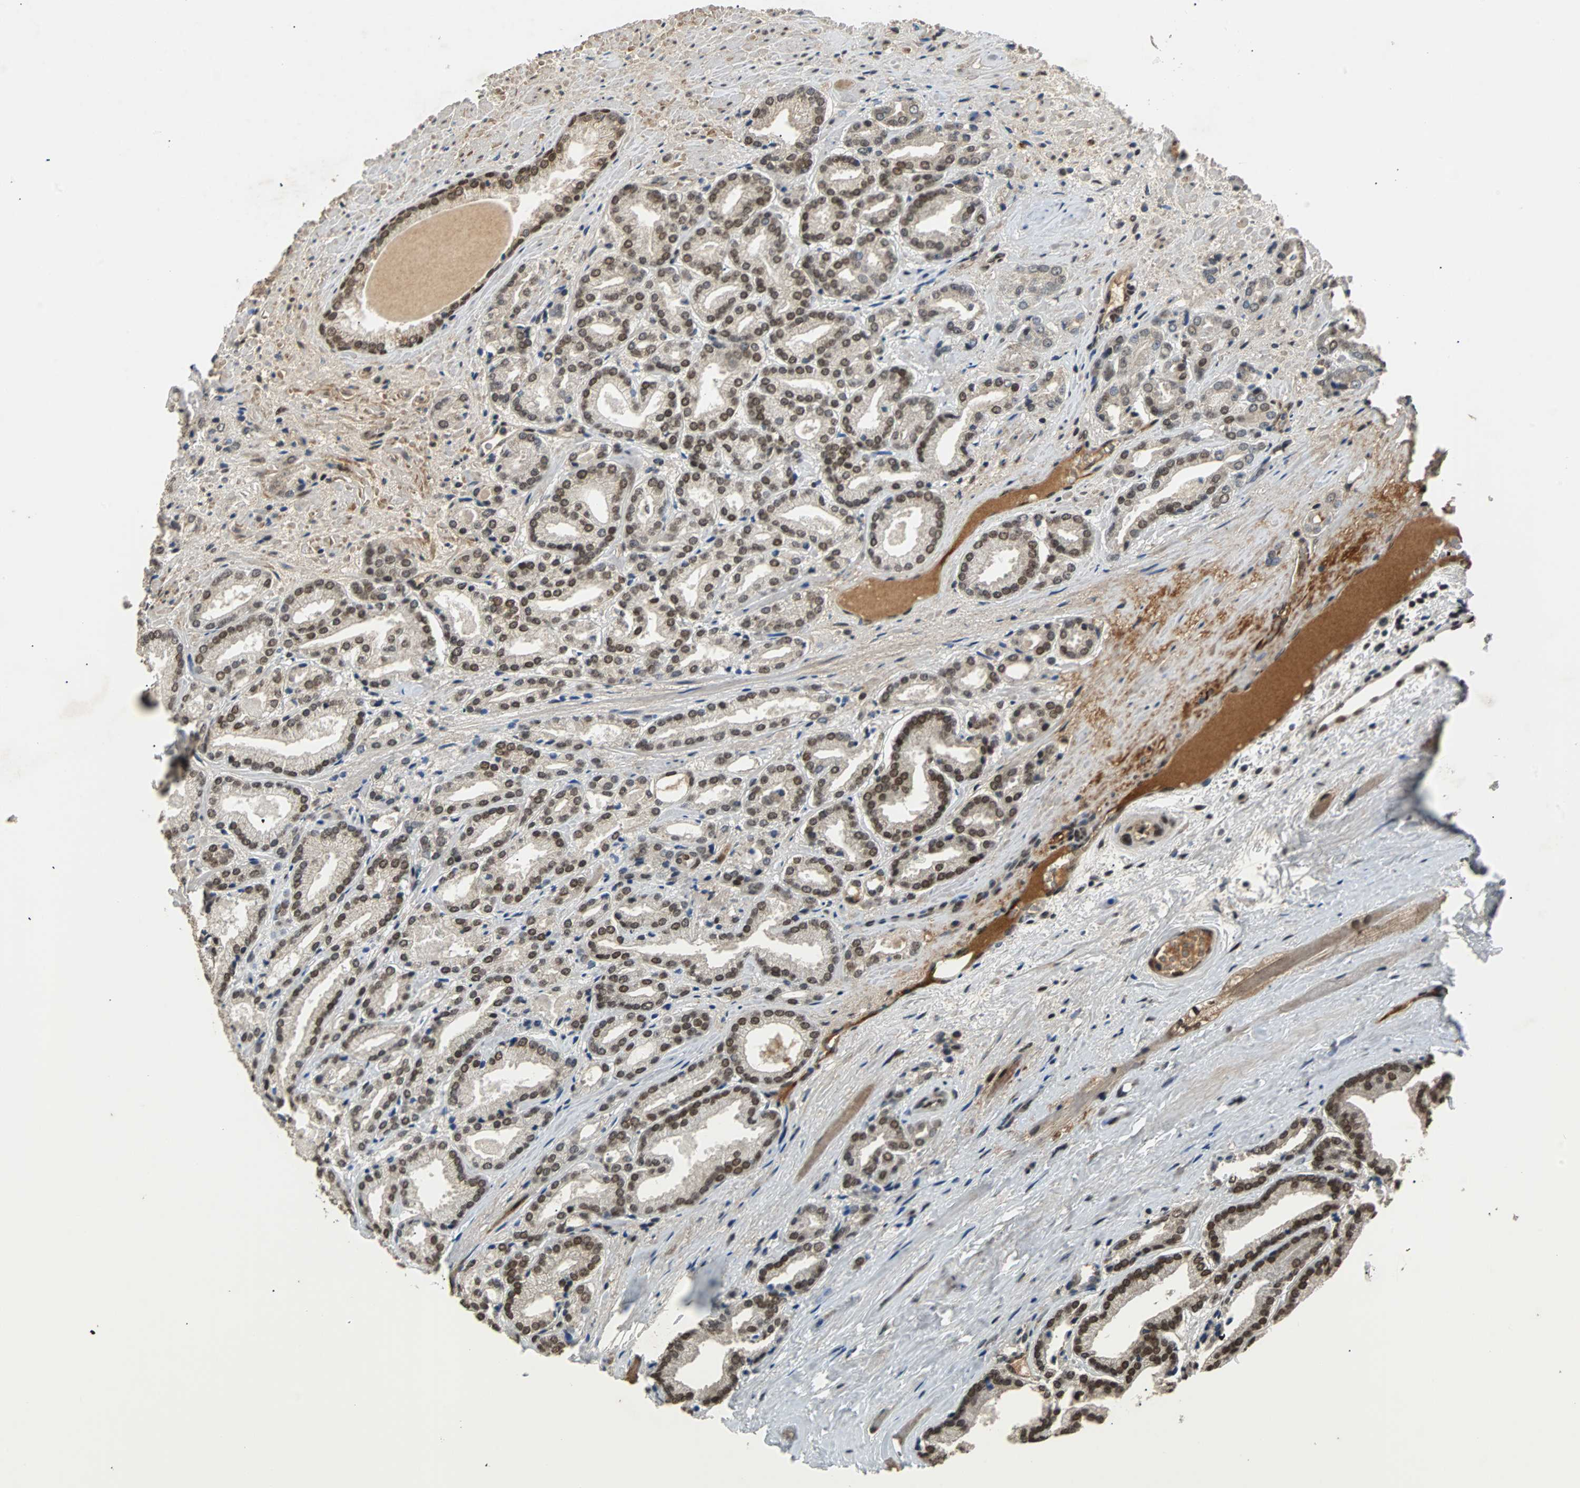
{"staining": {"intensity": "moderate", "quantity": ">75%", "location": "nuclear"}, "tissue": "prostate cancer", "cell_type": "Tumor cells", "image_type": "cancer", "snomed": [{"axis": "morphology", "description": "Adenocarcinoma, Low grade"}, {"axis": "topography", "description": "Prostate"}], "caption": "Immunohistochemistry (IHC) photomicrograph of human prostate cancer (low-grade adenocarcinoma) stained for a protein (brown), which reveals medium levels of moderate nuclear positivity in approximately >75% of tumor cells.", "gene": "PHC1", "patient": {"sex": "male", "age": 59}}